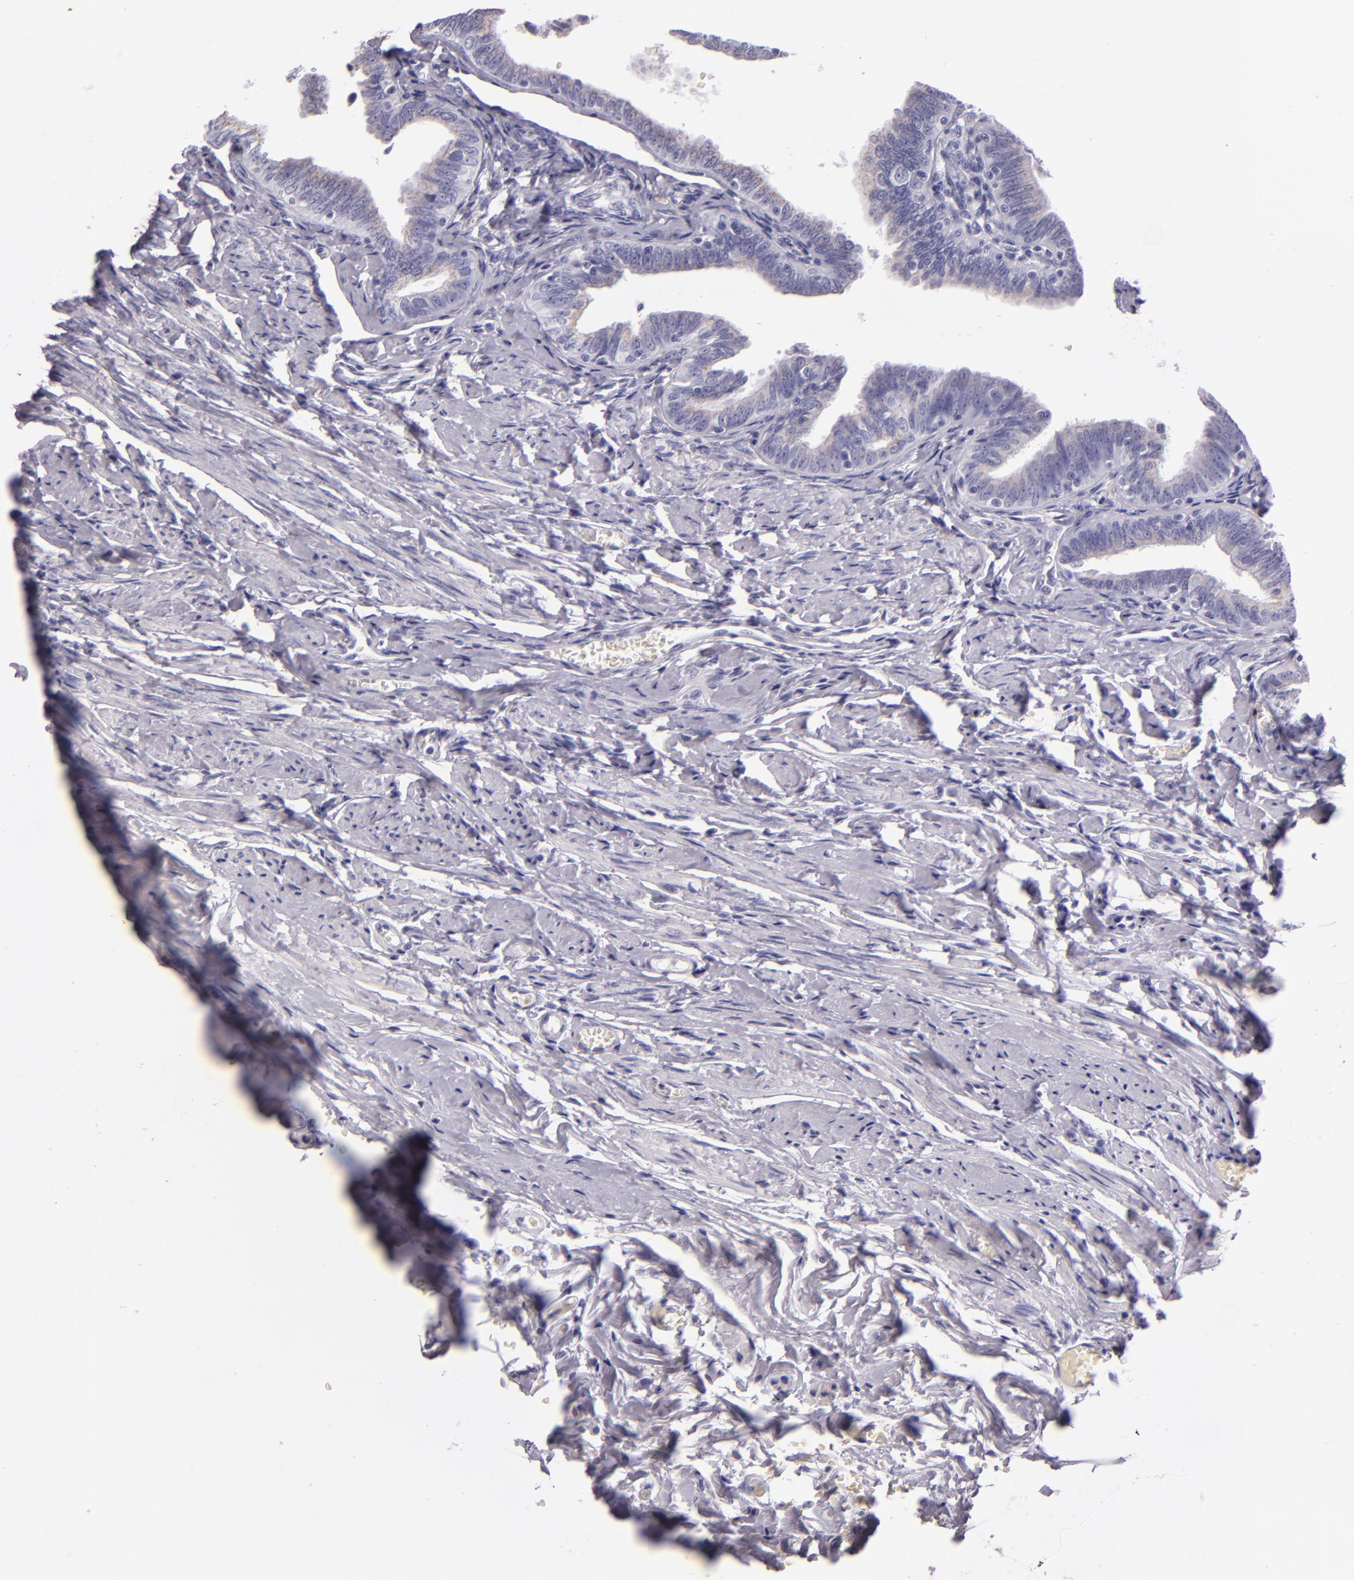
{"staining": {"intensity": "negative", "quantity": "none", "location": "none"}, "tissue": "fallopian tube", "cell_type": "Glandular cells", "image_type": "normal", "snomed": [{"axis": "morphology", "description": "Normal tissue, NOS"}, {"axis": "topography", "description": "Fallopian tube"}, {"axis": "topography", "description": "Ovary"}], "caption": "Immunohistochemistry (IHC) micrograph of unremarkable fallopian tube: human fallopian tube stained with DAB (3,3'-diaminobenzidine) exhibits no significant protein positivity in glandular cells.", "gene": "MUC5AC", "patient": {"sex": "female", "age": 69}}